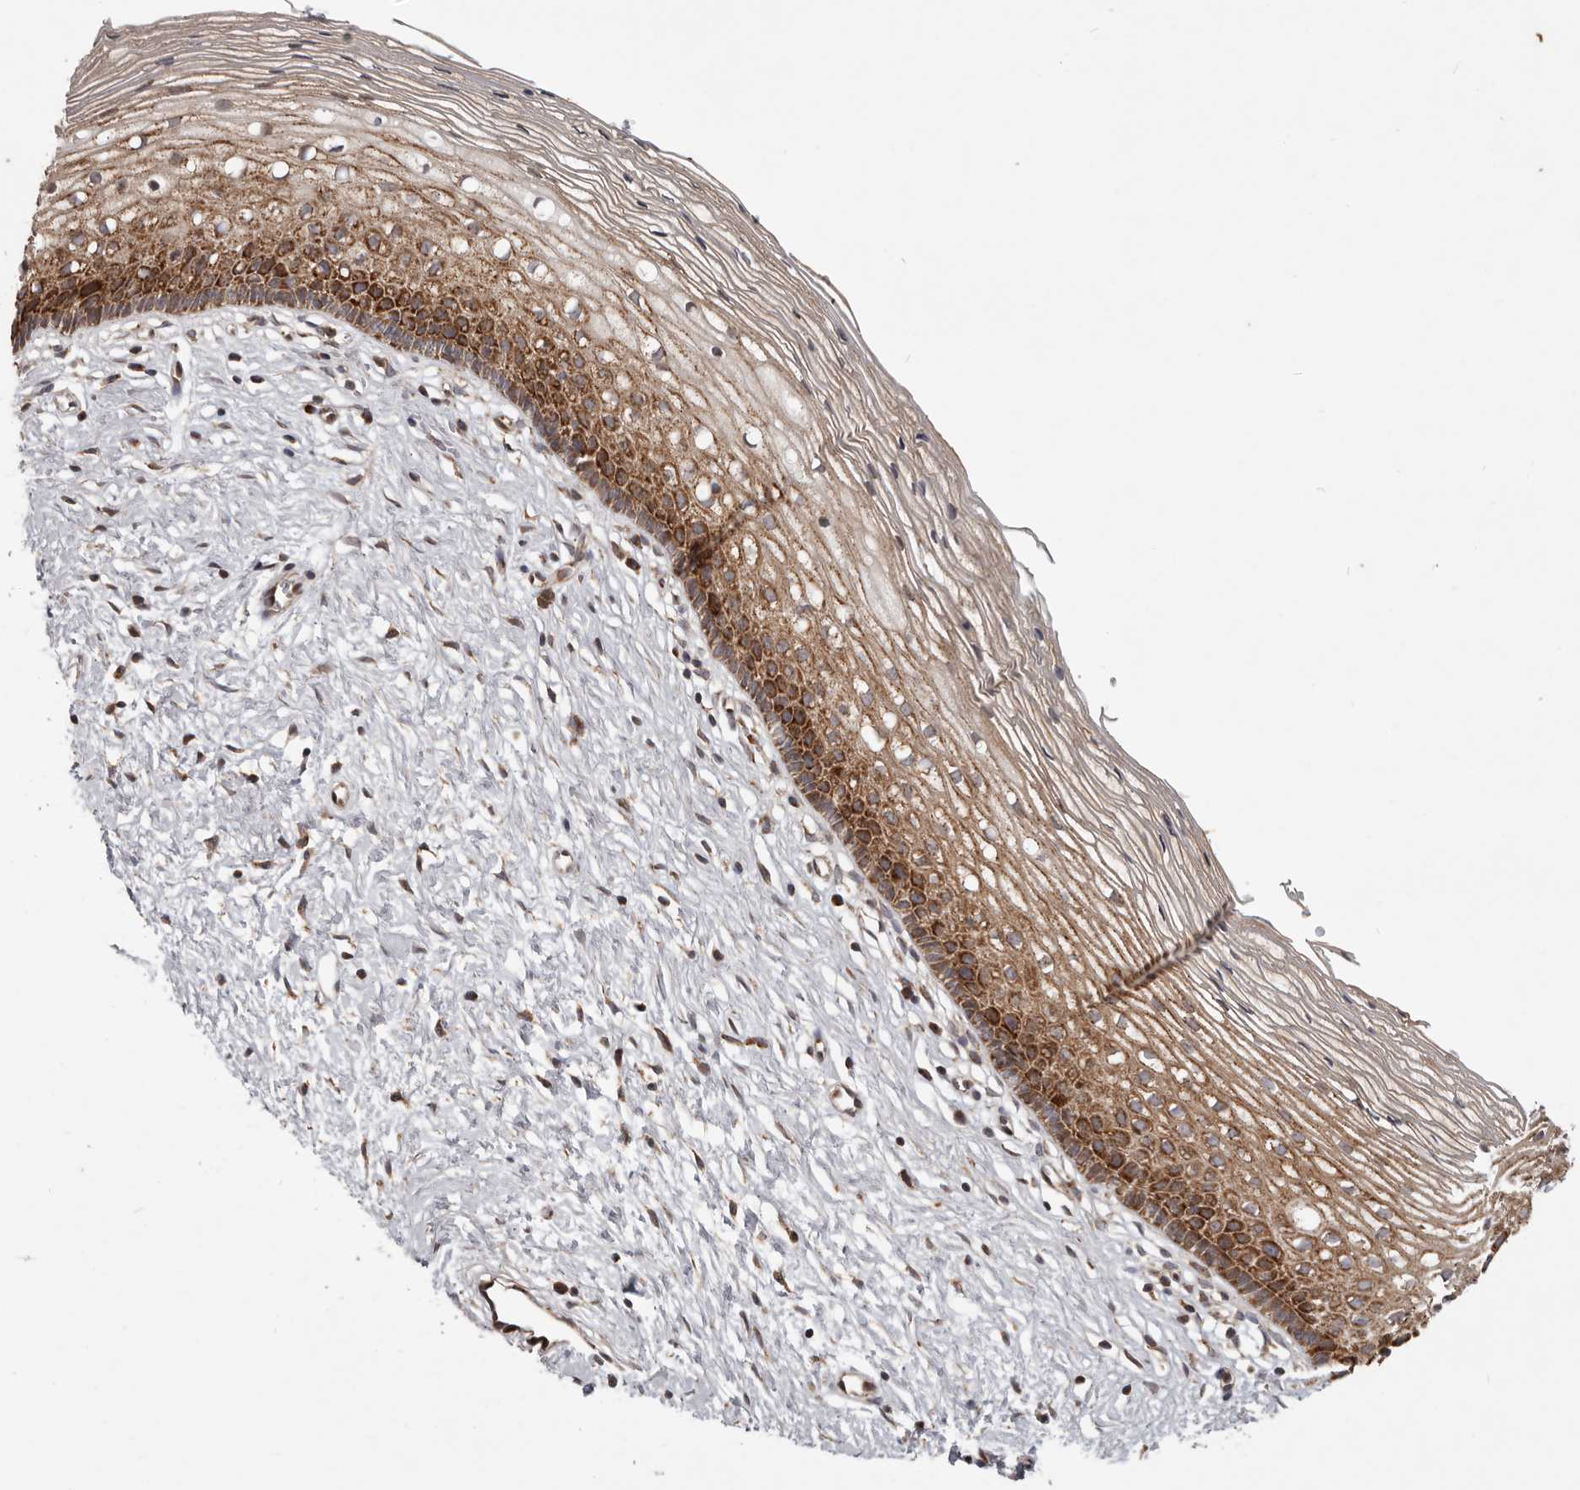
{"staining": {"intensity": "weak", "quantity": ">75%", "location": "cytoplasmic/membranous"}, "tissue": "cervix", "cell_type": "Glandular cells", "image_type": "normal", "snomed": [{"axis": "morphology", "description": "Normal tissue, NOS"}, {"axis": "topography", "description": "Cervix"}], "caption": "A micrograph of human cervix stained for a protein demonstrates weak cytoplasmic/membranous brown staining in glandular cells. (DAB IHC with brightfield microscopy, high magnification).", "gene": "MRPS10", "patient": {"sex": "female", "age": 27}}